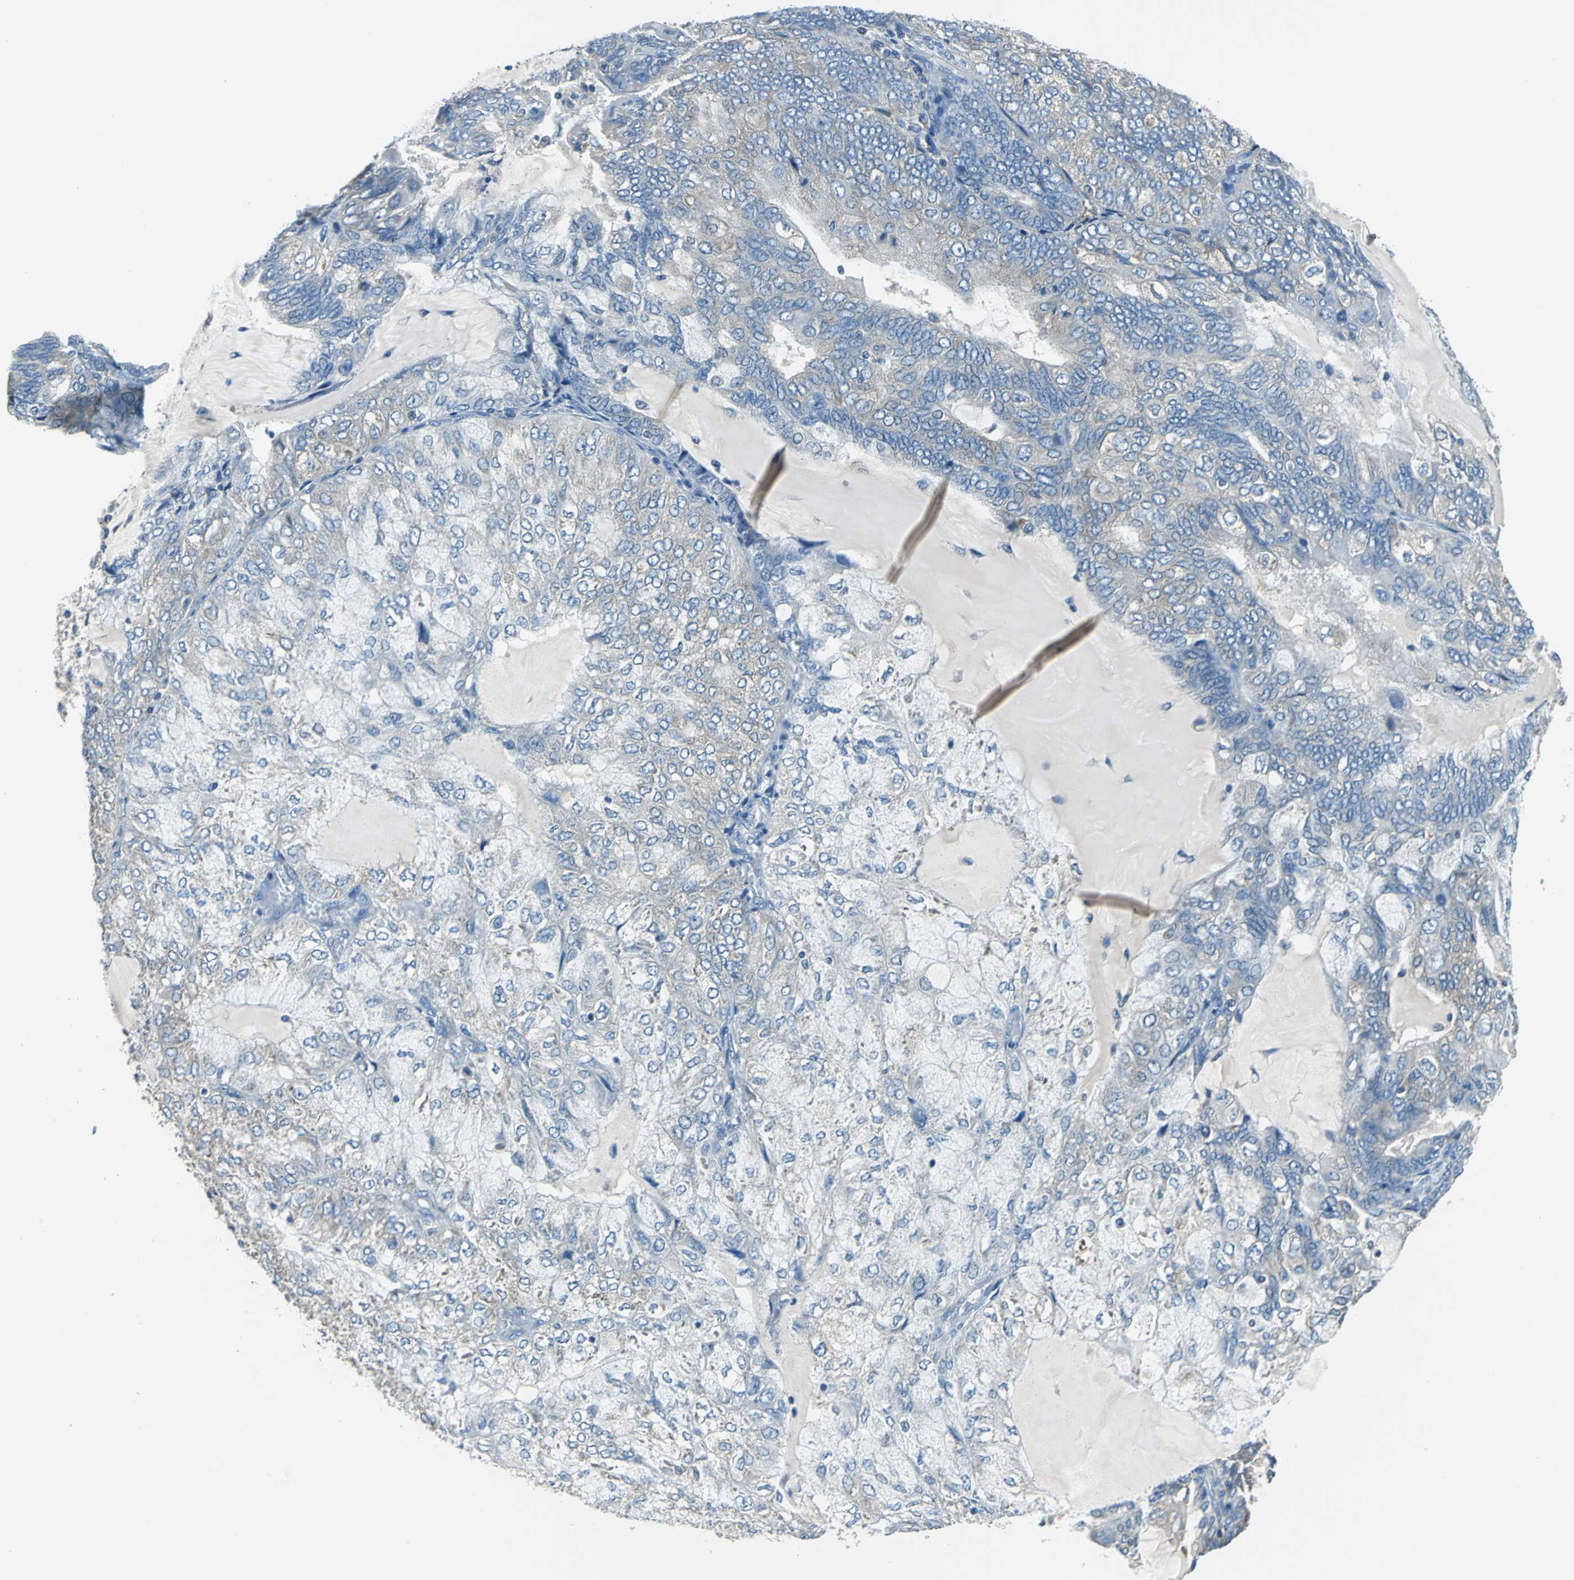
{"staining": {"intensity": "negative", "quantity": "none", "location": "none"}, "tissue": "endometrial cancer", "cell_type": "Tumor cells", "image_type": "cancer", "snomed": [{"axis": "morphology", "description": "Adenocarcinoma, NOS"}, {"axis": "topography", "description": "Endometrium"}], "caption": "Immunohistochemical staining of endometrial cancer (adenocarcinoma) reveals no significant staining in tumor cells.", "gene": "PRKCA", "patient": {"sex": "female", "age": 81}}